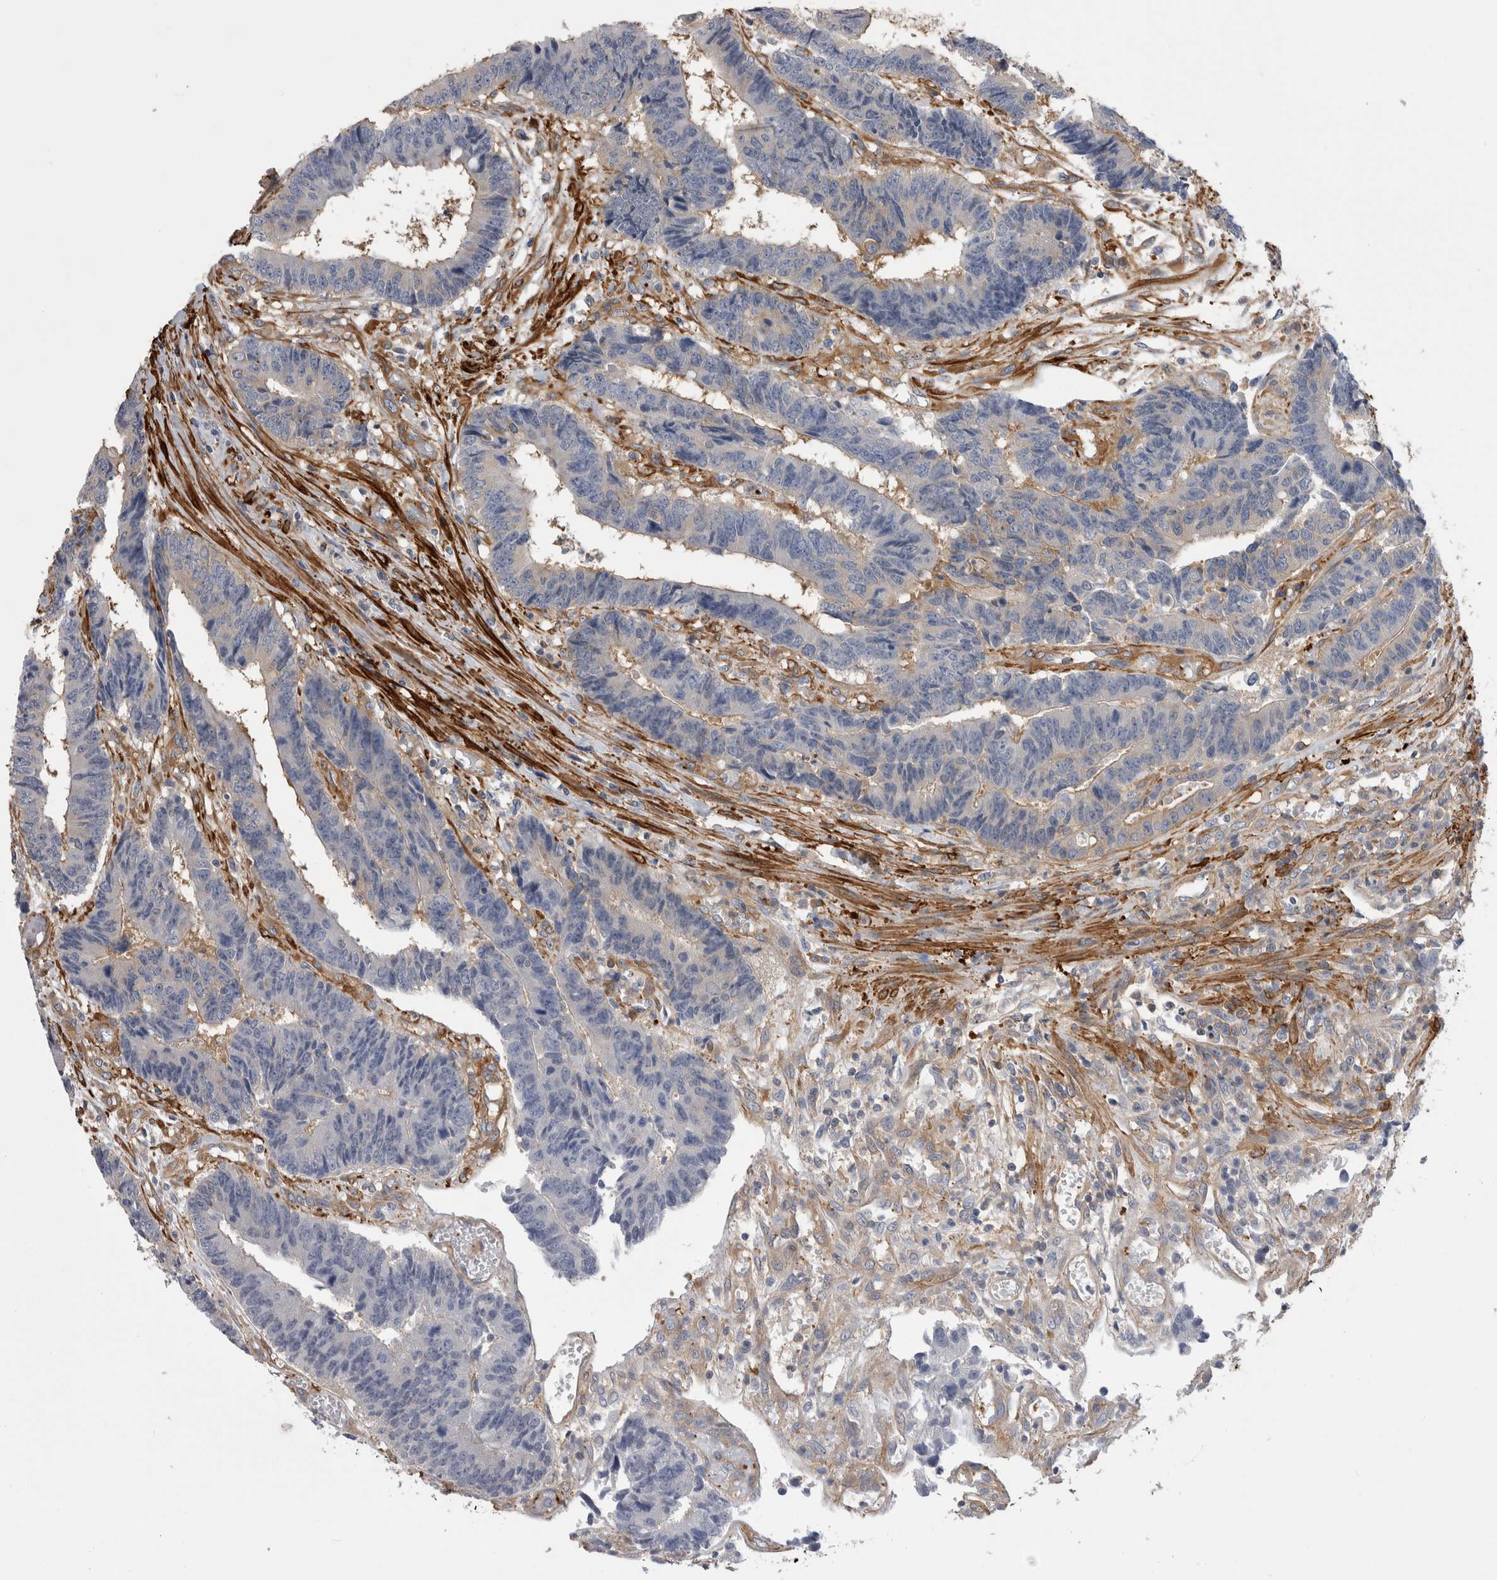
{"staining": {"intensity": "negative", "quantity": "none", "location": "none"}, "tissue": "colorectal cancer", "cell_type": "Tumor cells", "image_type": "cancer", "snomed": [{"axis": "morphology", "description": "Adenocarcinoma, NOS"}, {"axis": "topography", "description": "Rectum"}], "caption": "An IHC image of colorectal cancer is shown. There is no staining in tumor cells of colorectal cancer. (Brightfield microscopy of DAB IHC at high magnification).", "gene": "EPRS1", "patient": {"sex": "male", "age": 84}}